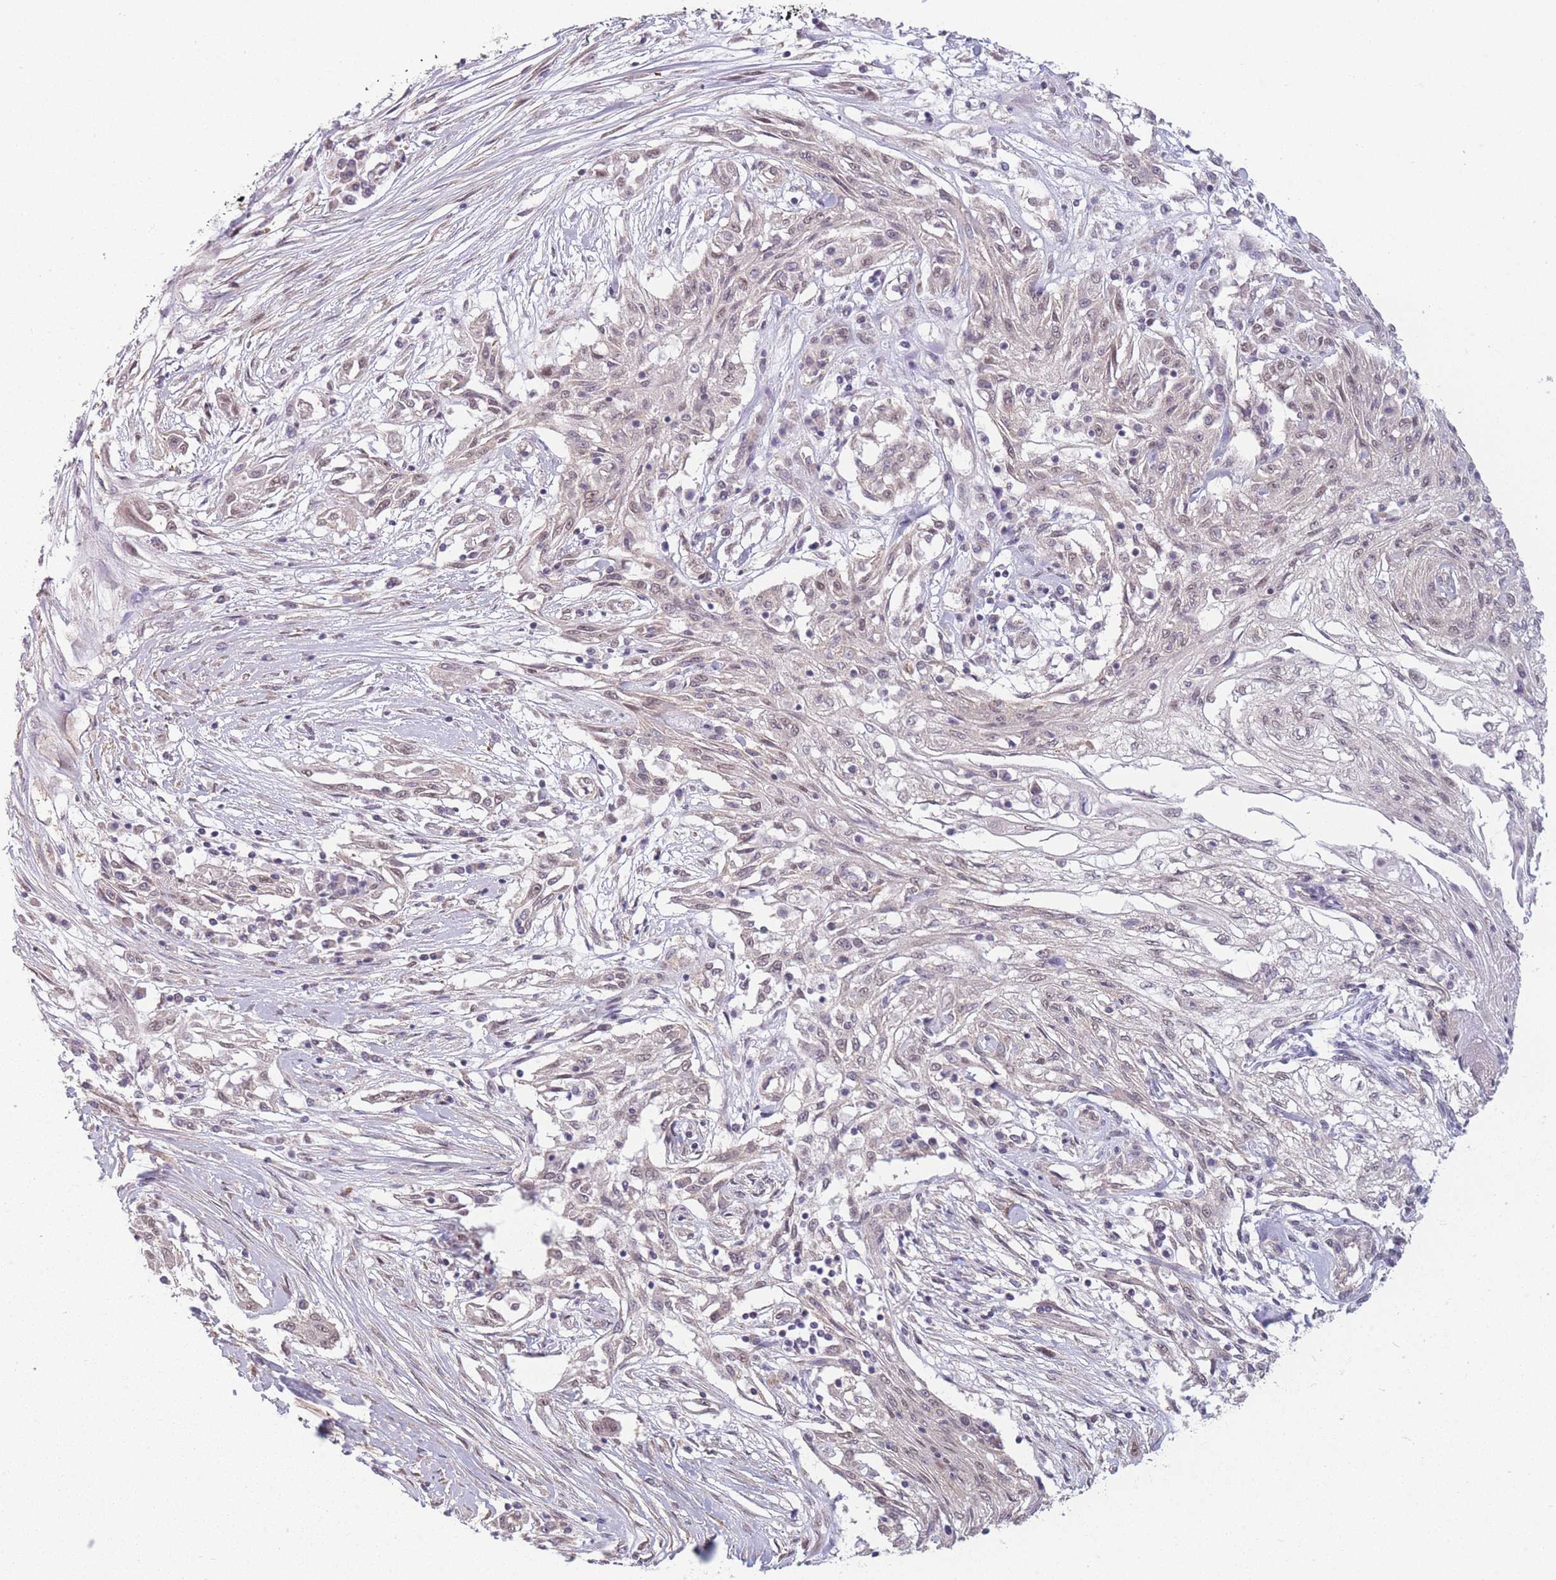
{"staining": {"intensity": "weak", "quantity": "25%-75%", "location": "nuclear"}, "tissue": "skin cancer", "cell_type": "Tumor cells", "image_type": "cancer", "snomed": [{"axis": "morphology", "description": "Squamous cell carcinoma, NOS"}, {"axis": "morphology", "description": "Squamous cell carcinoma, metastatic, NOS"}, {"axis": "topography", "description": "Skin"}, {"axis": "topography", "description": "Lymph node"}], "caption": "Protein staining of skin squamous cell carcinoma tissue exhibits weak nuclear expression in about 25%-75% of tumor cells.", "gene": "SIN3B", "patient": {"sex": "male", "age": 75}}